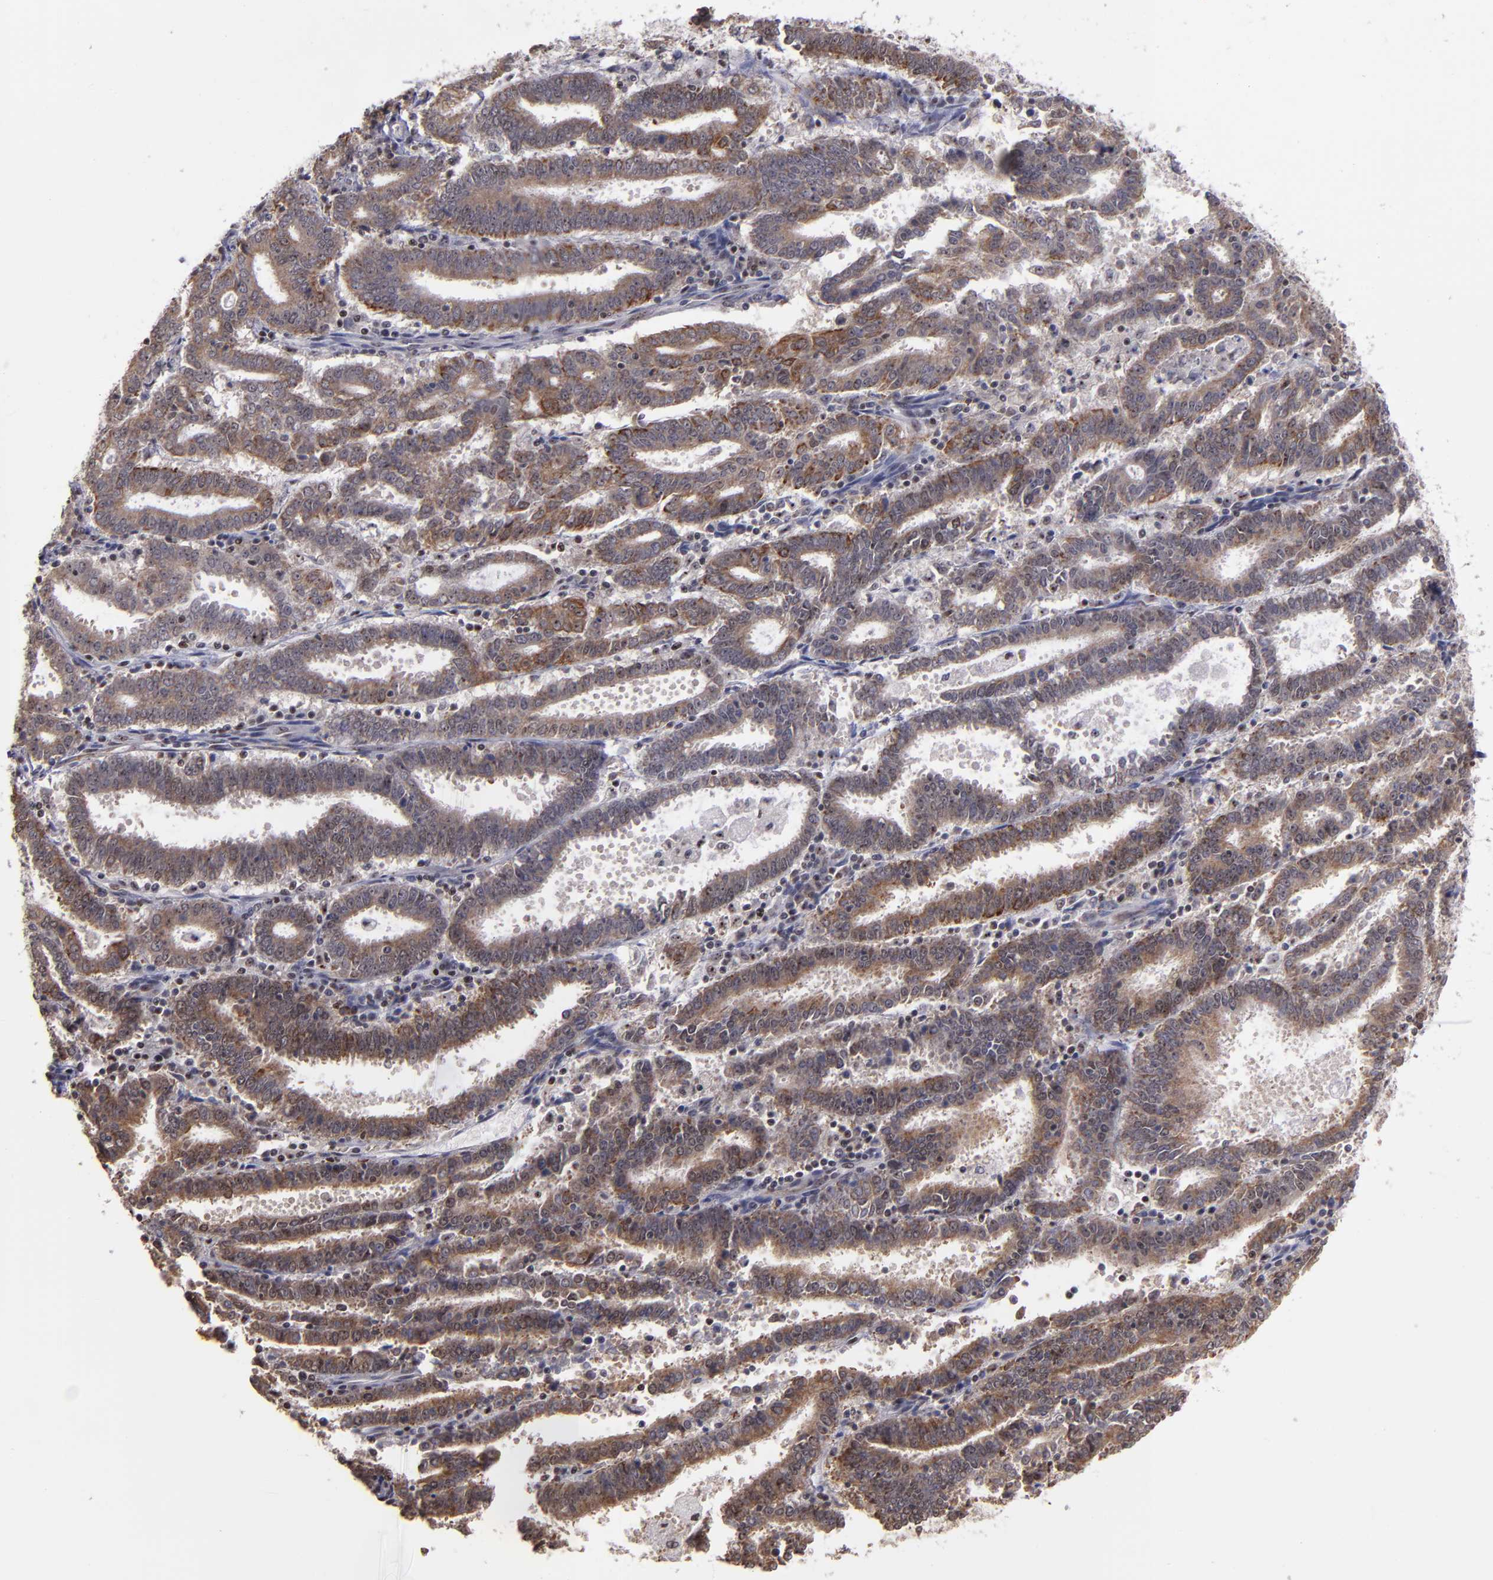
{"staining": {"intensity": "moderate", "quantity": ">75%", "location": "cytoplasmic/membranous,nuclear"}, "tissue": "endometrial cancer", "cell_type": "Tumor cells", "image_type": "cancer", "snomed": [{"axis": "morphology", "description": "Adenocarcinoma, NOS"}, {"axis": "topography", "description": "Uterus"}], "caption": "Tumor cells display medium levels of moderate cytoplasmic/membranous and nuclear expression in about >75% of cells in endometrial adenocarcinoma.", "gene": "DDX24", "patient": {"sex": "female", "age": 83}}